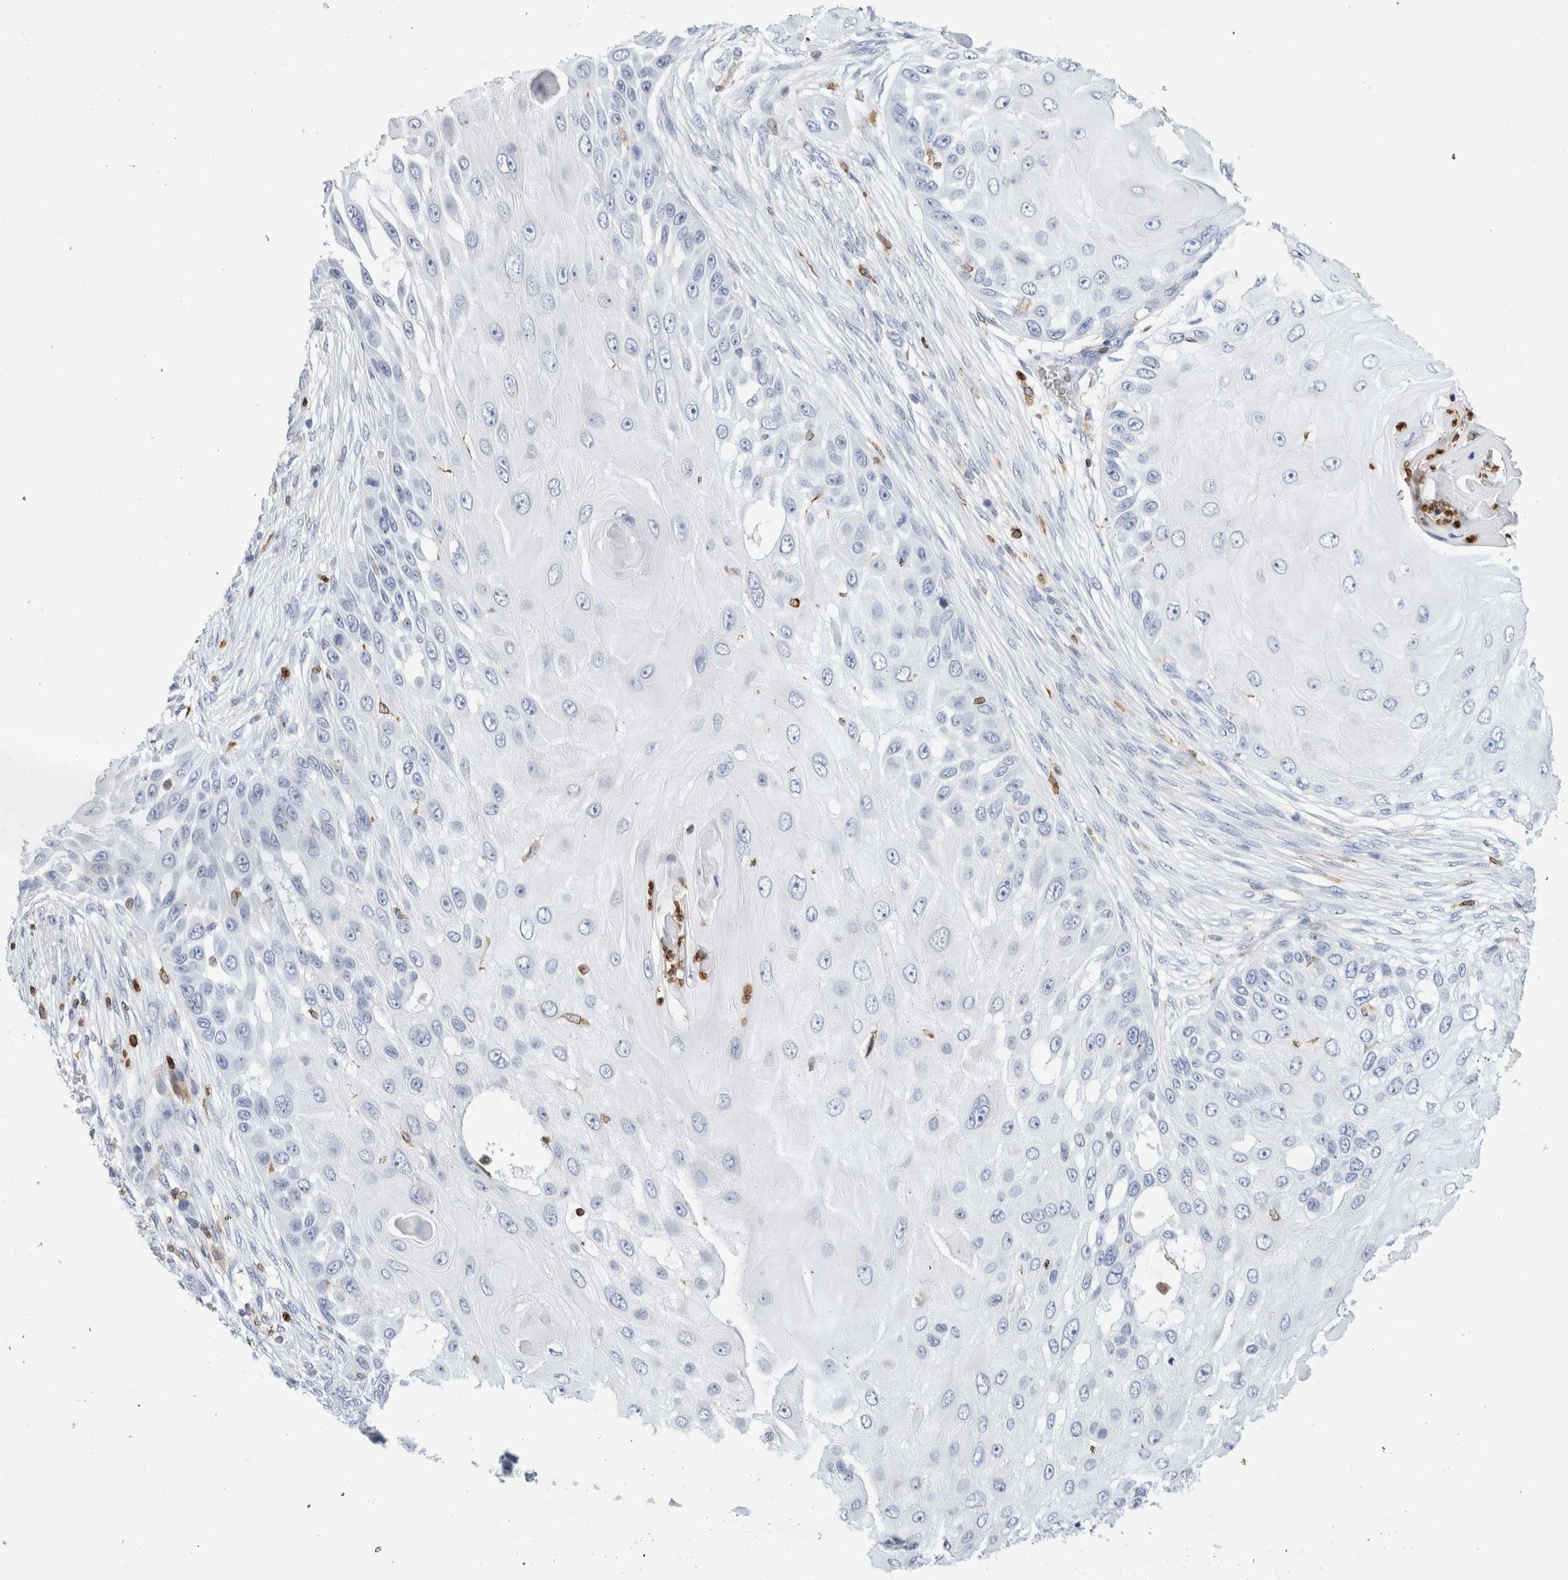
{"staining": {"intensity": "negative", "quantity": "none", "location": "none"}, "tissue": "skin cancer", "cell_type": "Tumor cells", "image_type": "cancer", "snomed": [{"axis": "morphology", "description": "Squamous cell carcinoma, NOS"}, {"axis": "topography", "description": "Skin"}], "caption": "A high-resolution photomicrograph shows immunohistochemistry (IHC) staining of skin cancer (squamous cell carcinoma), which demonstrates no significant staining in tumor cells.", "gene": "ALOX5AP", "patient": {"sex": "female", "age": 44}}